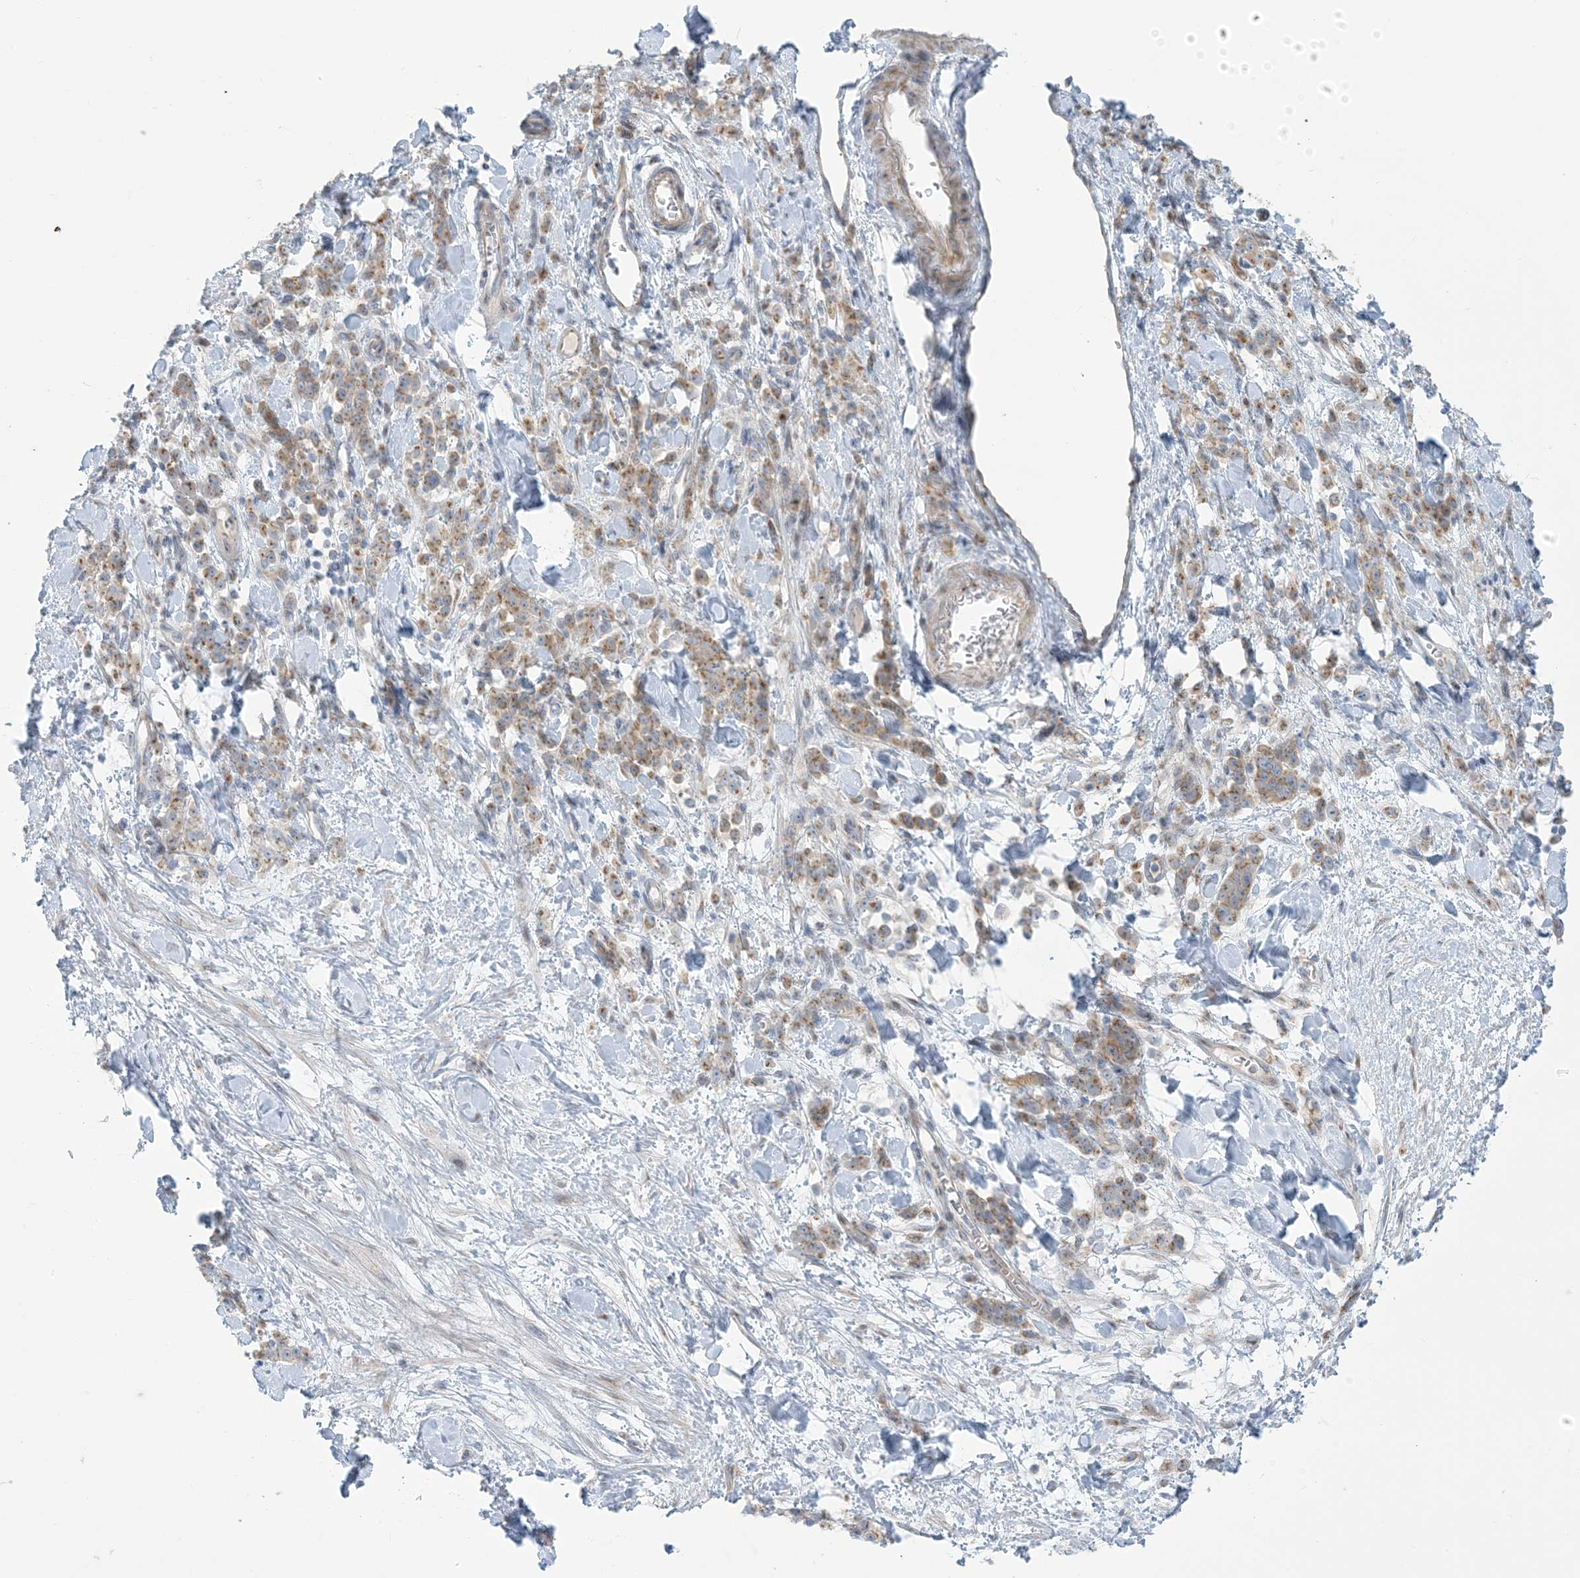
{"staining": {"intensity": "moderate", "quantity": ">75%", "location": "cytoplasmic/membranous"}, "tissue": "stomach cancer", "cell_type": "Tumor cells", "image_type": "cancer", "snomed": [{"axis": "morphology", "description": "Normal tissue, NOS"}, {"axis": "morphology", "description": "Adenocarcinoma, NOS"}, {"axis": "topography", "description": "Stomach"}], "caption": "The immunohistochemical stain highlights moderate cytoplasmic/membranous positivity in tumor cells of adenocarcinoma (stomach) tissue.", "gene": "AFTPH", "patient": {"sex": "male", "age": 82}}